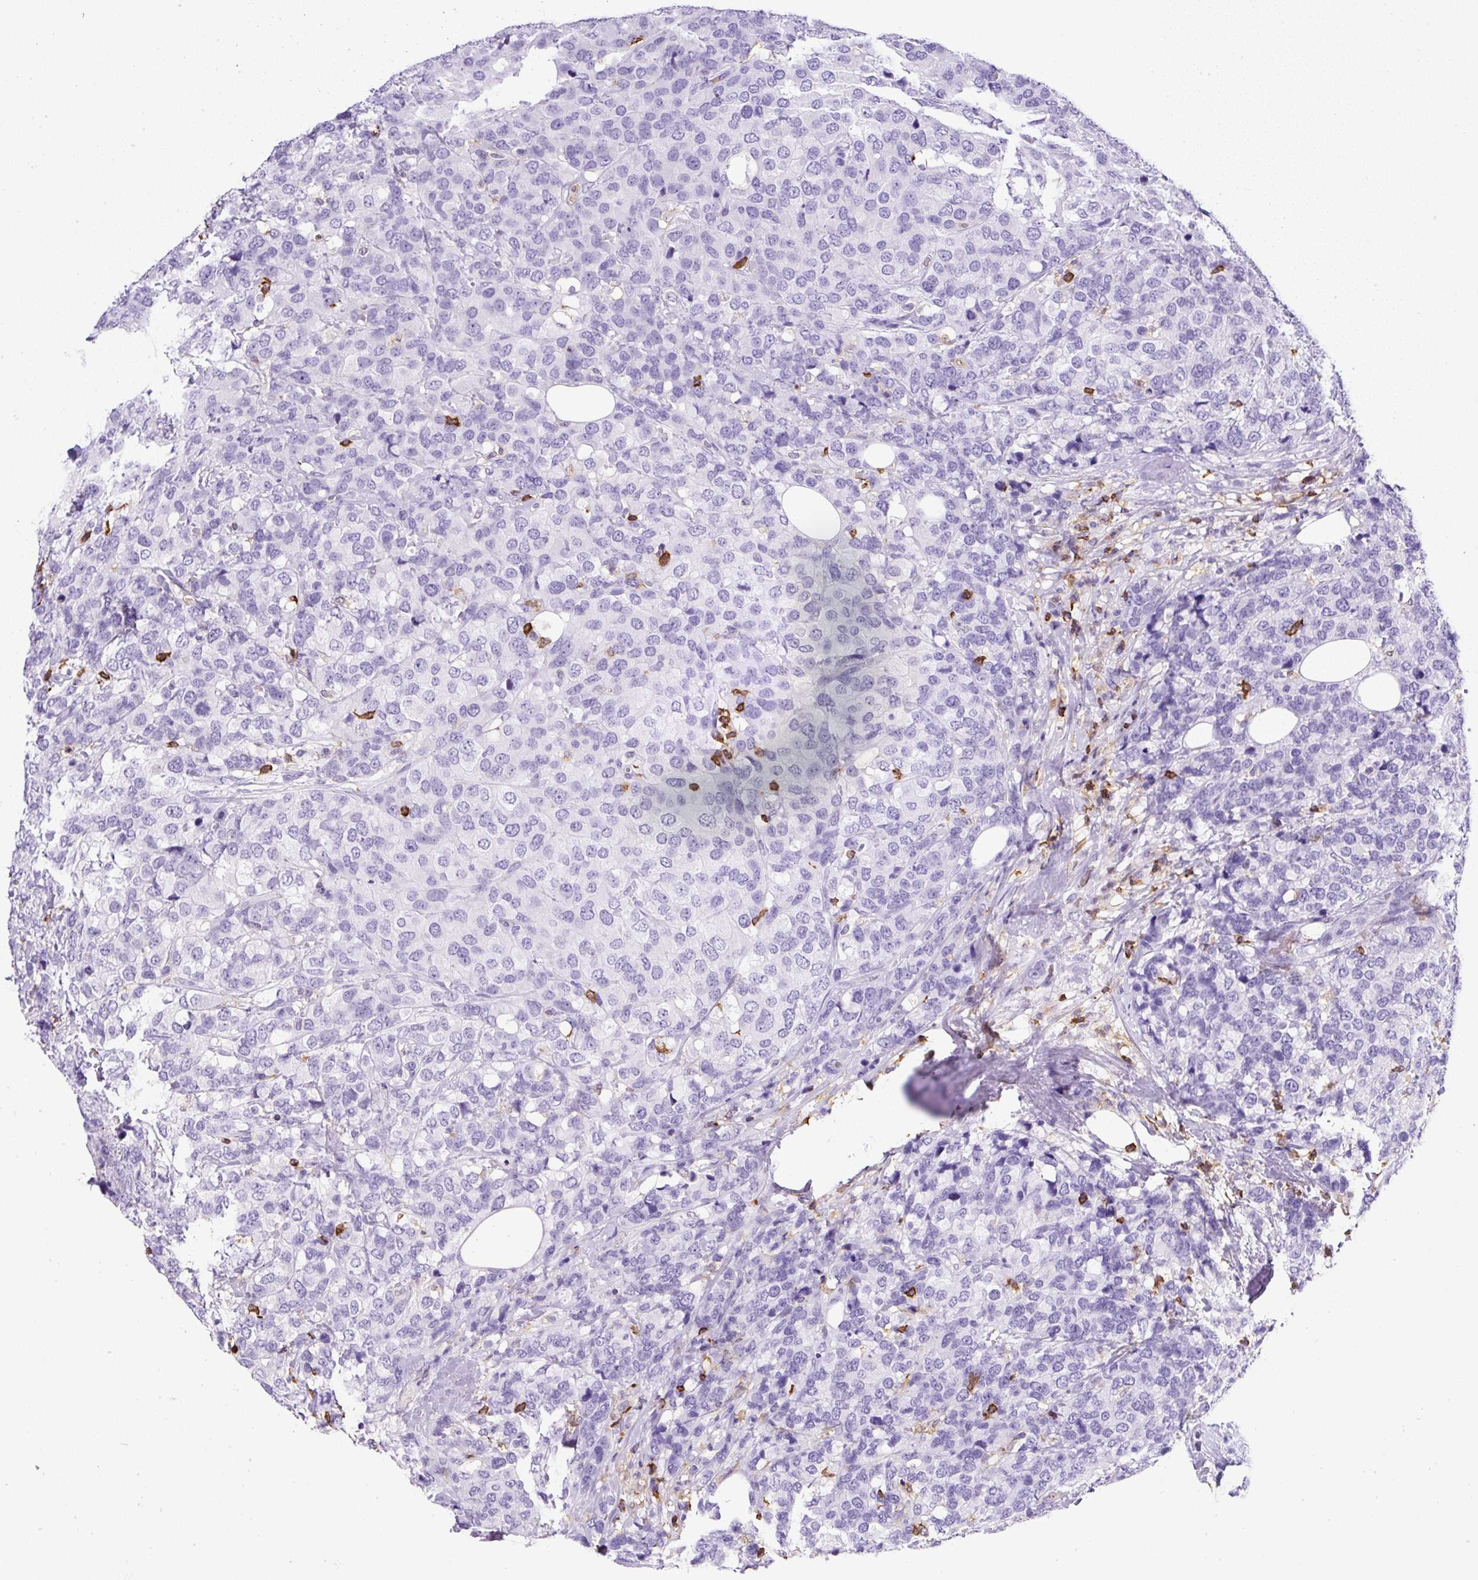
{"staining": {"intensity": "negative", "quantity": "none", "location": "none"}, "tissue": "breast cancer", "cell_type": "Tumor cells", "image_type": "cancer", "snomed": [{"axis": "morphology", "description": "Lobular carcinoma"}, {"axis": "topography", "description": "Breast"}], "caption": "DAB immunohistochemical staining of human lobular carcinoma (breast) displays no significant expression in tumor cells.", "gene": "FAM228B", "patient": {"sex": "female", "age": 59}}